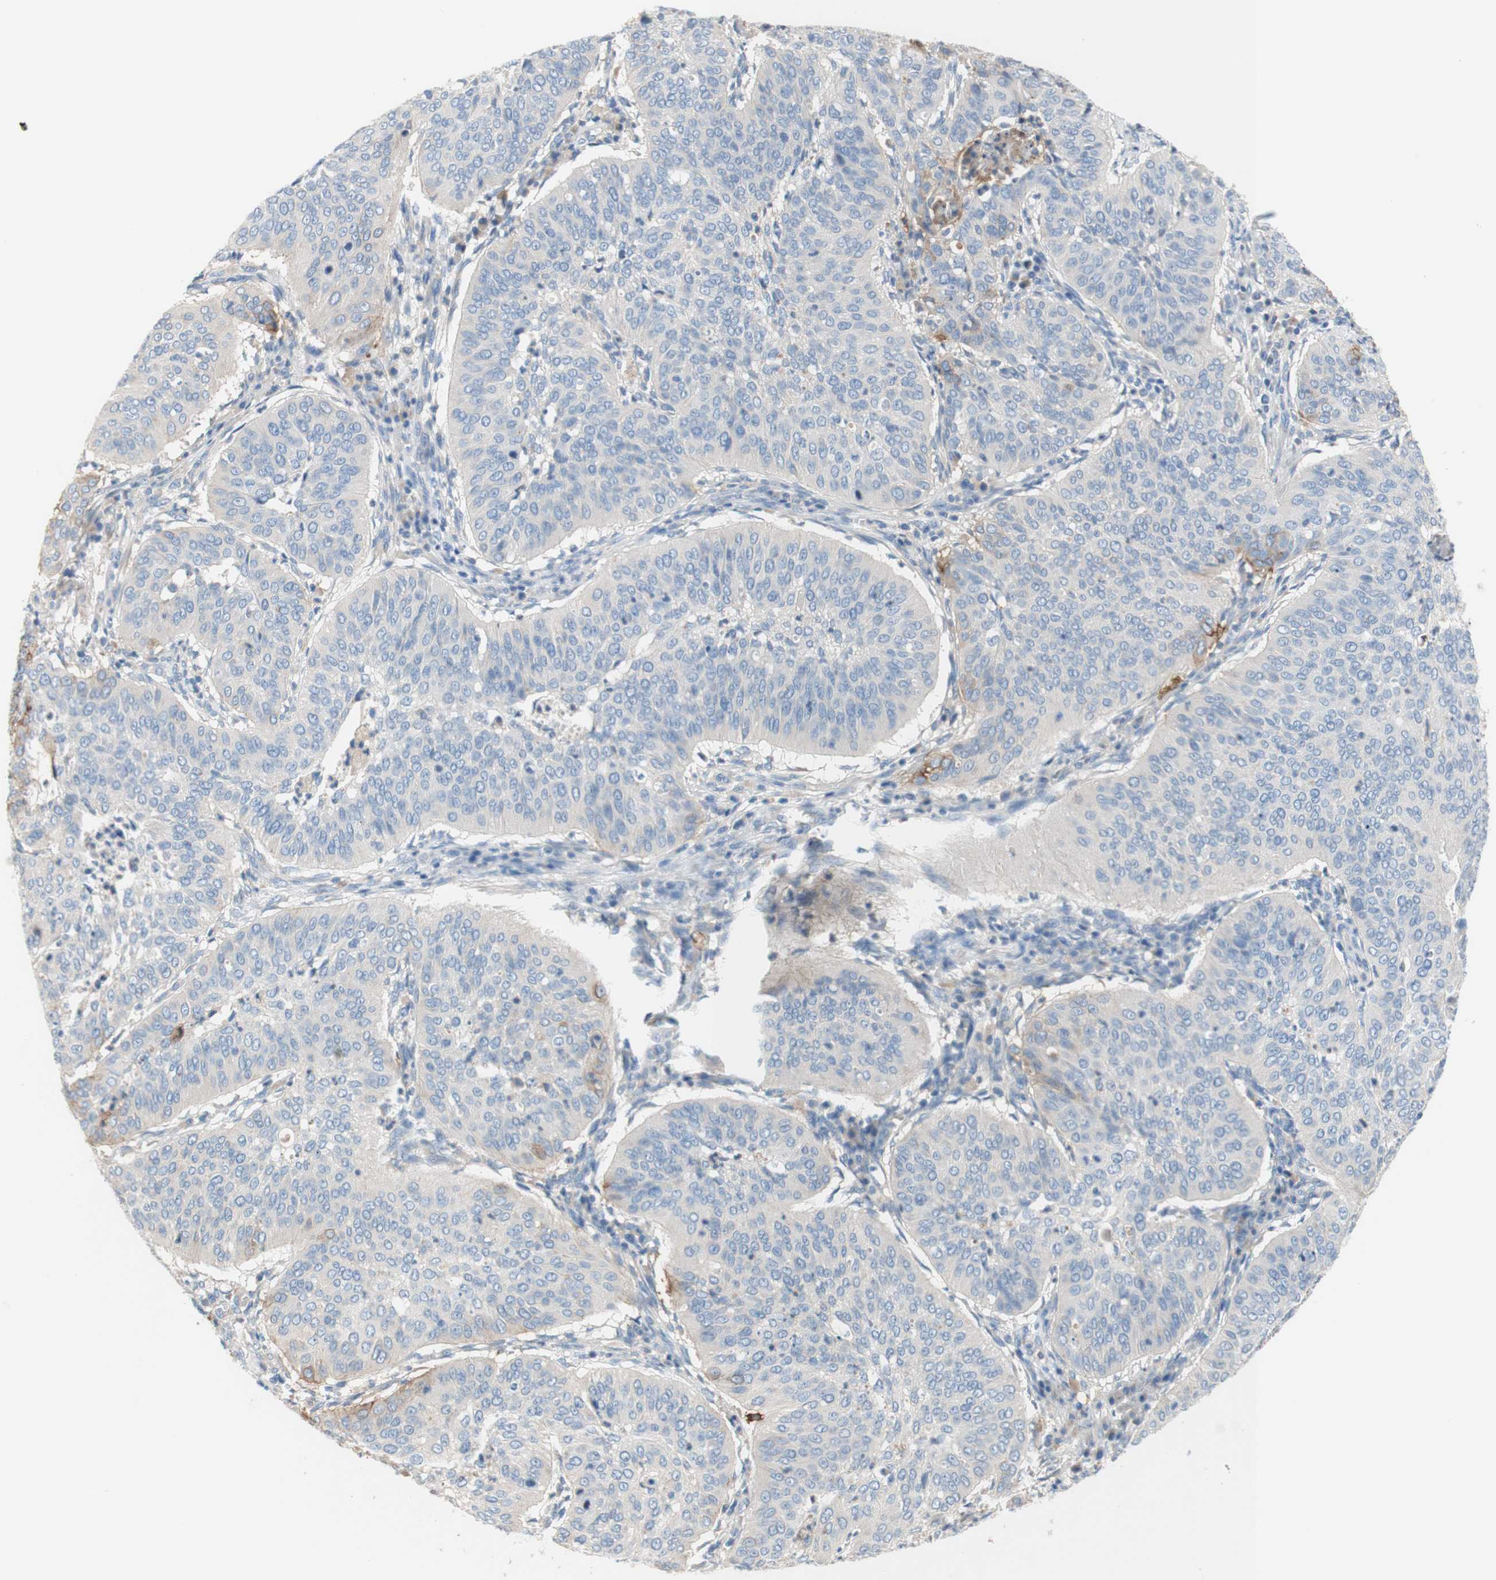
{"staining": {"intensity": "strong", "quantity": "<25%", "location": "cytoplasmic/membranous"}, "tissue": "cervical cancer", "cell_type": "Tumor cells", "image_type": "cancer", "snomed": [{"axis": "morphology", "description": "Normal tissue, NOS"}, {"axis": "morphology", "description": "Squamous cell carcinoma, NOS"}, {"axis": "topography", "description": "Cervix"}], "caption": "The histopathology image demonstrates a brown stain indicating the presence of a protein in the cytoplasmic/membranous of tumor cells in cervical cancer. (brown staining indicates protein expression, while blue staining denotes nuclei).", "gene": "F3", "patient": {"sex": "female", "age": 39}}